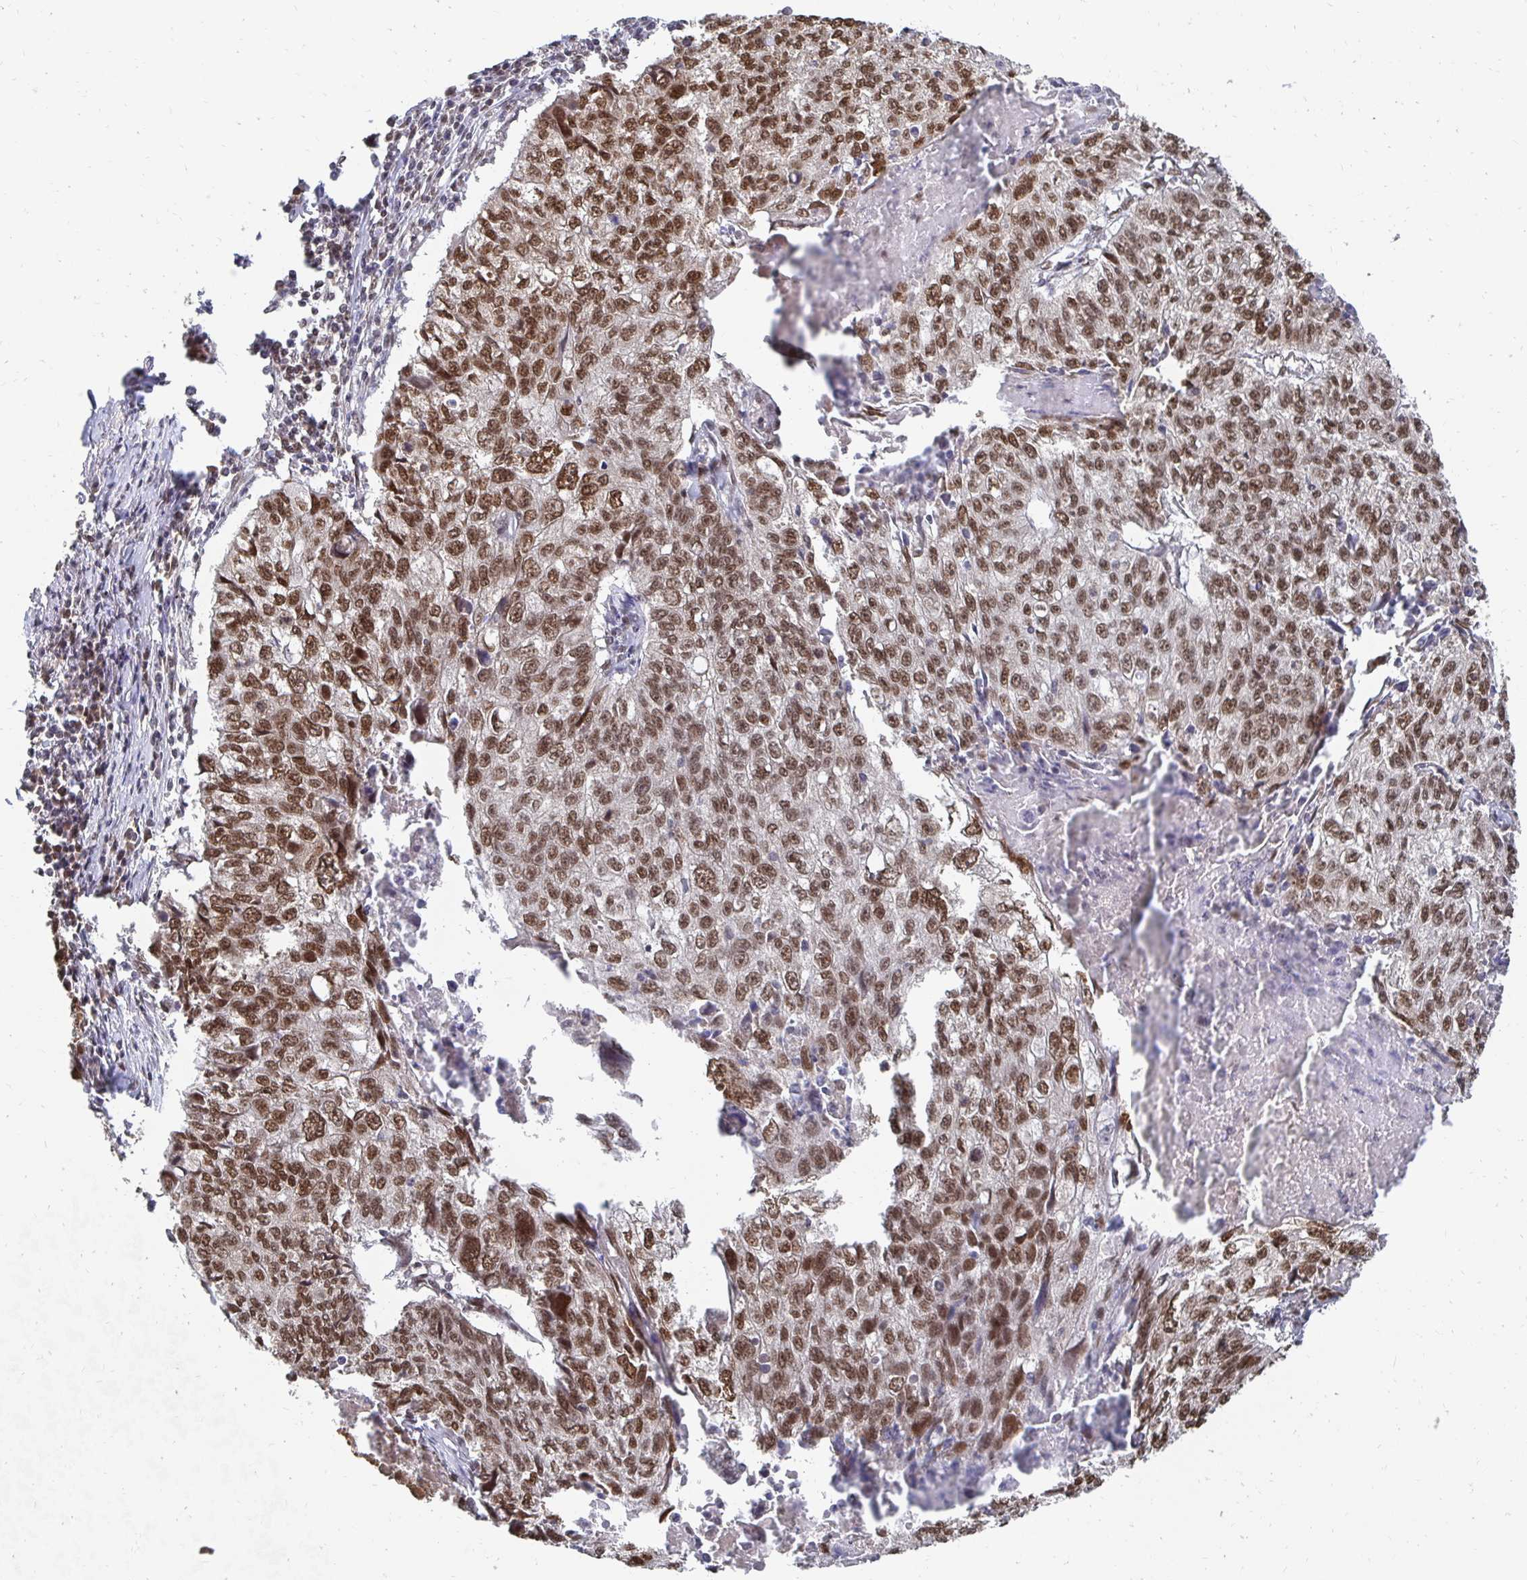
{"staining": {"intensity": "moderate", "quantity": ">75%", "location": "nuclear"}, "tissue": "lung cancer", "cell_type": "Tumor cells", "image_type": "cancer", "snomed": [{"axis": "morphology", "description": "Normal morphology"}, {"axis": "morphology", "description": "Aneuploidy"}, {"axis": "morphology", "description": "Squamous cell carcinoma, NOS"}, {"axis": "topography", "description": "Lymph node"}, {"axis": "topography", "description": "Lung"}], "caption": "Protein expression analysis of lung cancer (aneuploidy) exhibits moderate nuclear expression in approximately >75% of tumor cells. The staining was performed using DAB to visualize the protein expression in brown, while the nuclei were stained in blue with hematoxylin (Magnification: 20x).", "gene": "GTF3C6", "patient": {"sex": "female", "age": 76}}